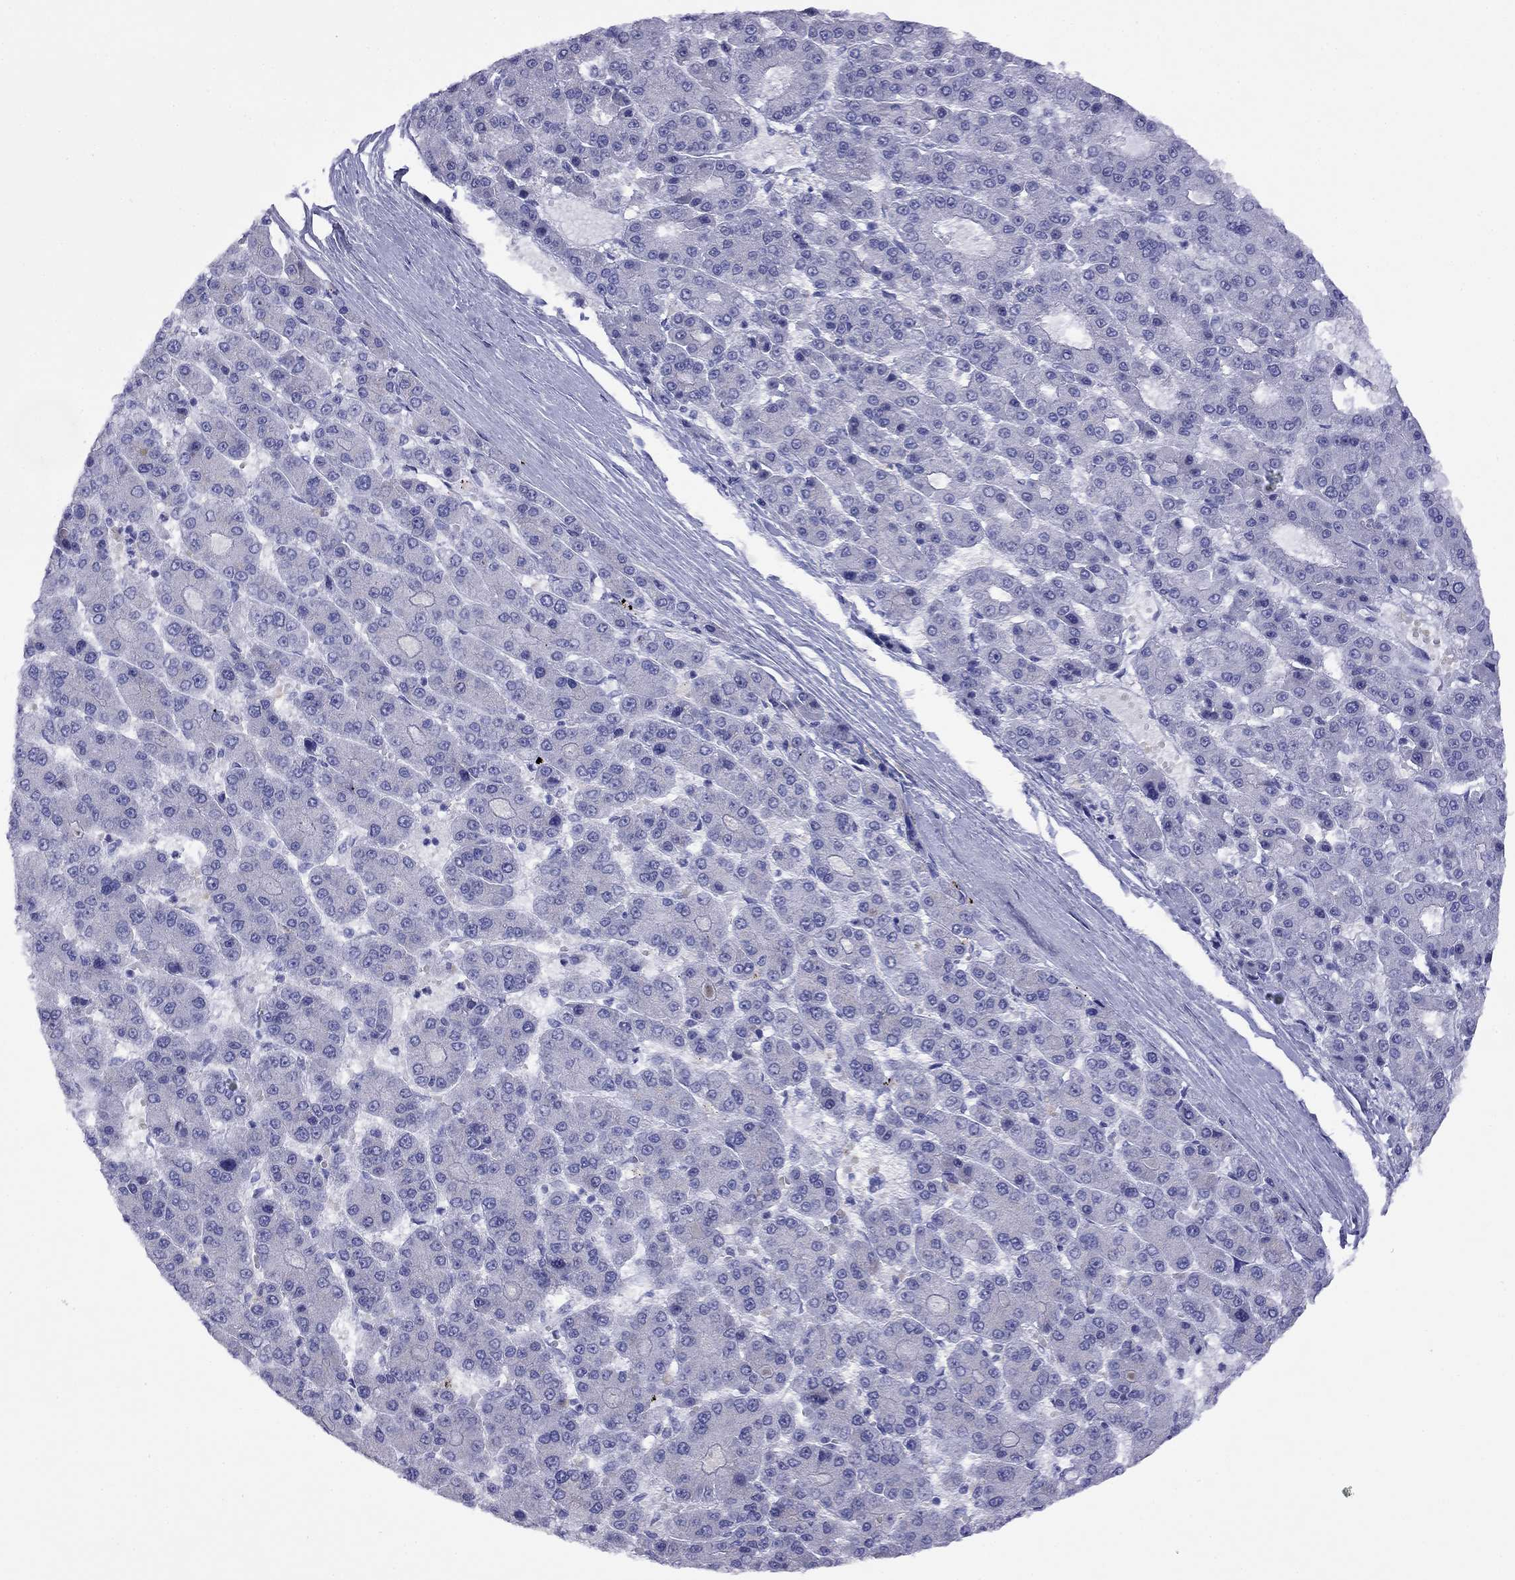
{"staining": {"intensity": "negative", "quantity": "none", "location": "none"}, "tissue": "liver cancer", "cell_type": "Tumor cells", "image_type": "cancer", "snomed": [{"axis": "morphology", "description": "Carcinoma, Hepatocellular, NOS"}, {"axis": "topography", "description": "Liver"}], "caption": "Immunohistochemical staining of liver cancer (hepatocellular carcinoma) demonstrates no significant staining in tumor cells.", "gene": "FIGLA", "patient": {"sex": "male", "age": 70}}